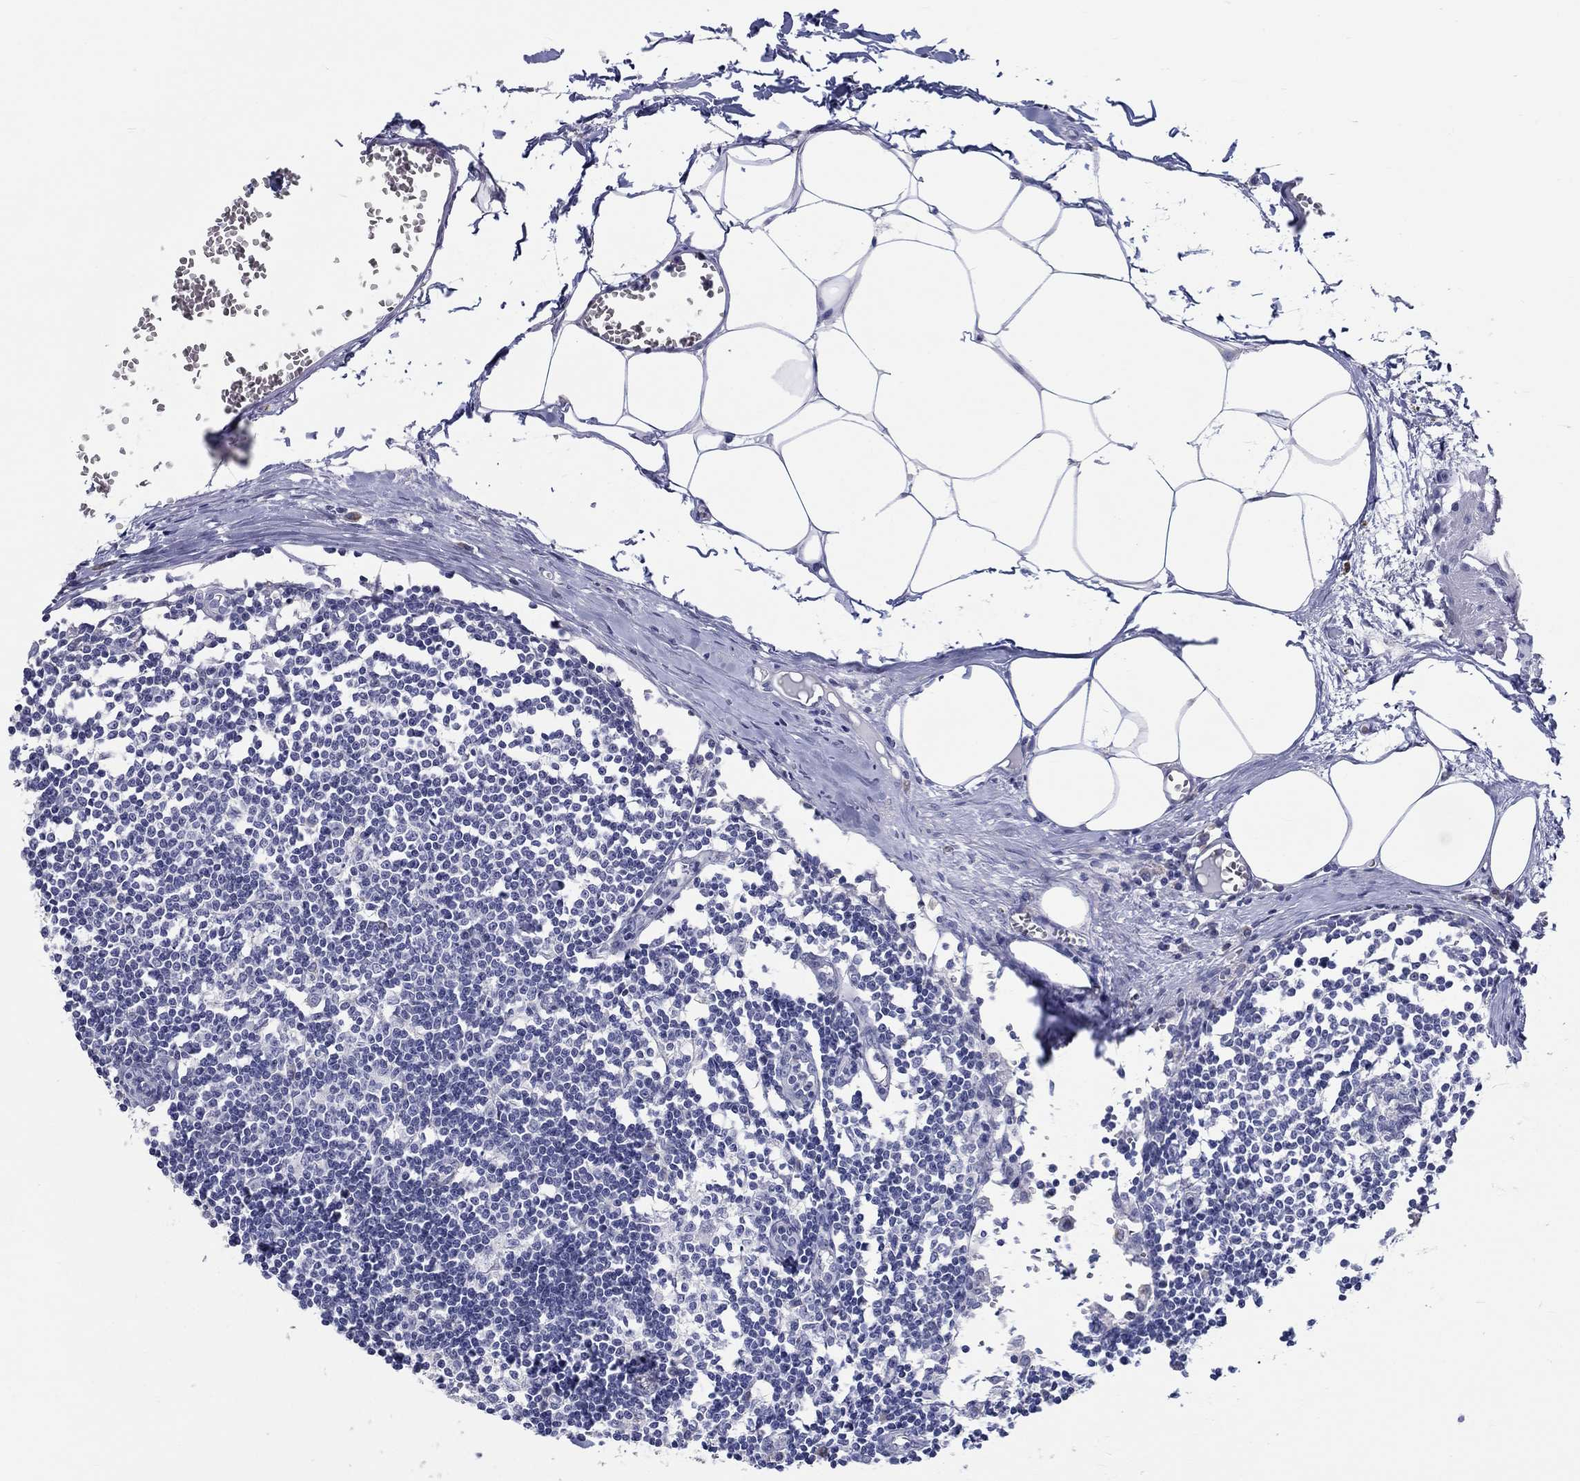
{"staining": {"intensity": "negative", "quantity": "none", "location": "none"}, "tissue": "lymph node", "cell_type": "Germinal center cells", "image_type": "normal", "snomed": [{"axis": "morphology", "description": "Normal tissue, NOS"}, {"axis": "topography", "description": "Lymph node"}], "caption": "High power microscopy micrograph of an immunohistochemistry (IHC) image of benign lymph node, revealing no significant positivity in germinal center cells. (Brightfield microscopy of DAB (3,3'-diaminobenzidine) immunohistochemistry at high magnification).", "gene": "LRRC4C", "patient": {"sex": "male", "age": 59}}